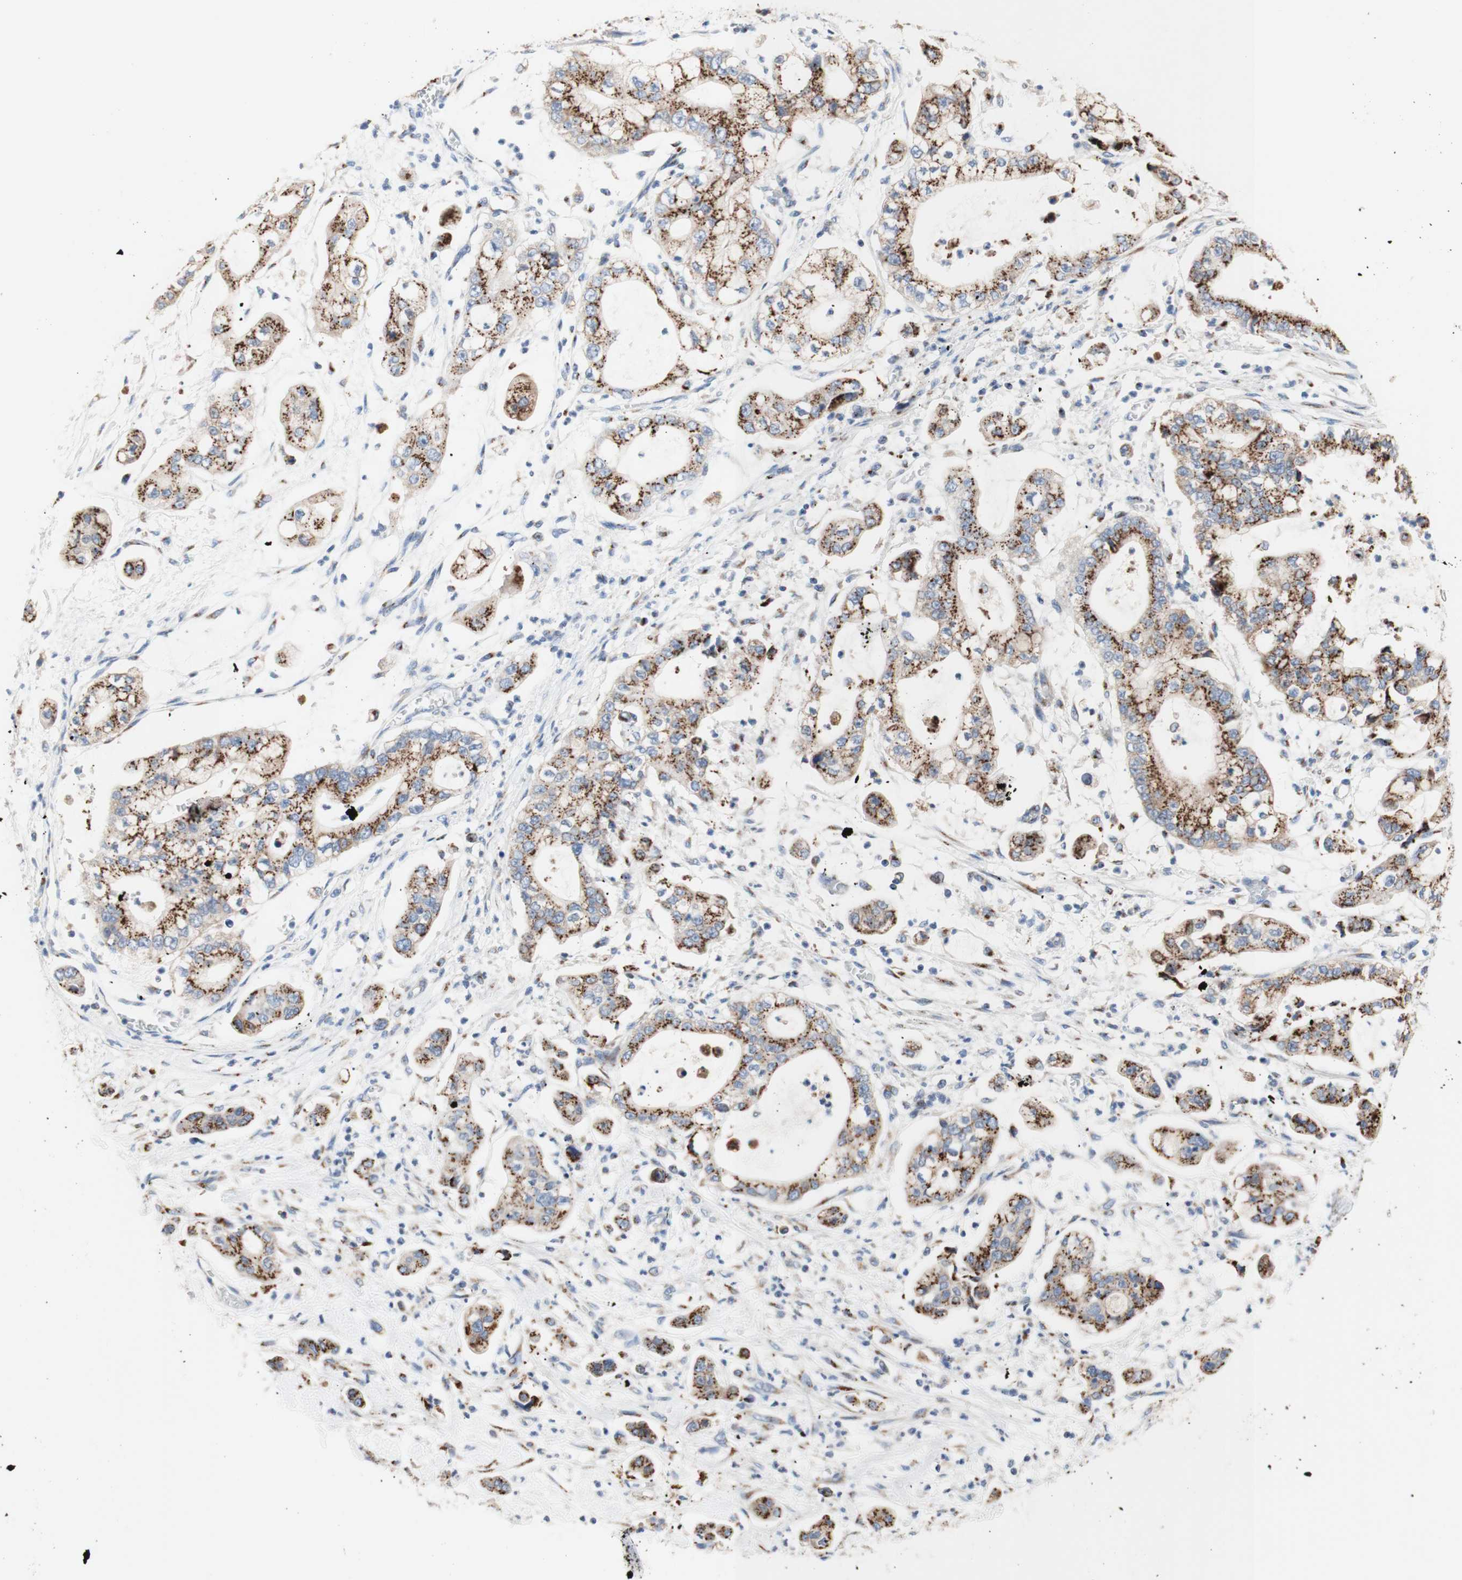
{"staining": {"intensity": "moderate", "quantity": ">75%", "location": "cytoplasmic/membranous"}, "tissue": "stomach cancer", "cell_type": "Tumor cells", "image_type": "cancer", "snomed": [{"axis": "morphology", "description": "Adenocarcinoma, NOS"}, {"axis": "topography", "description": "Stomach"}], "caption": "A brown stain highlights moderate cytoplasmic/membranous positivity of a protein in stomach cancer tumor cells.", "gene": "GALNT2", "patient": {"sex": "male", "age": 76}}